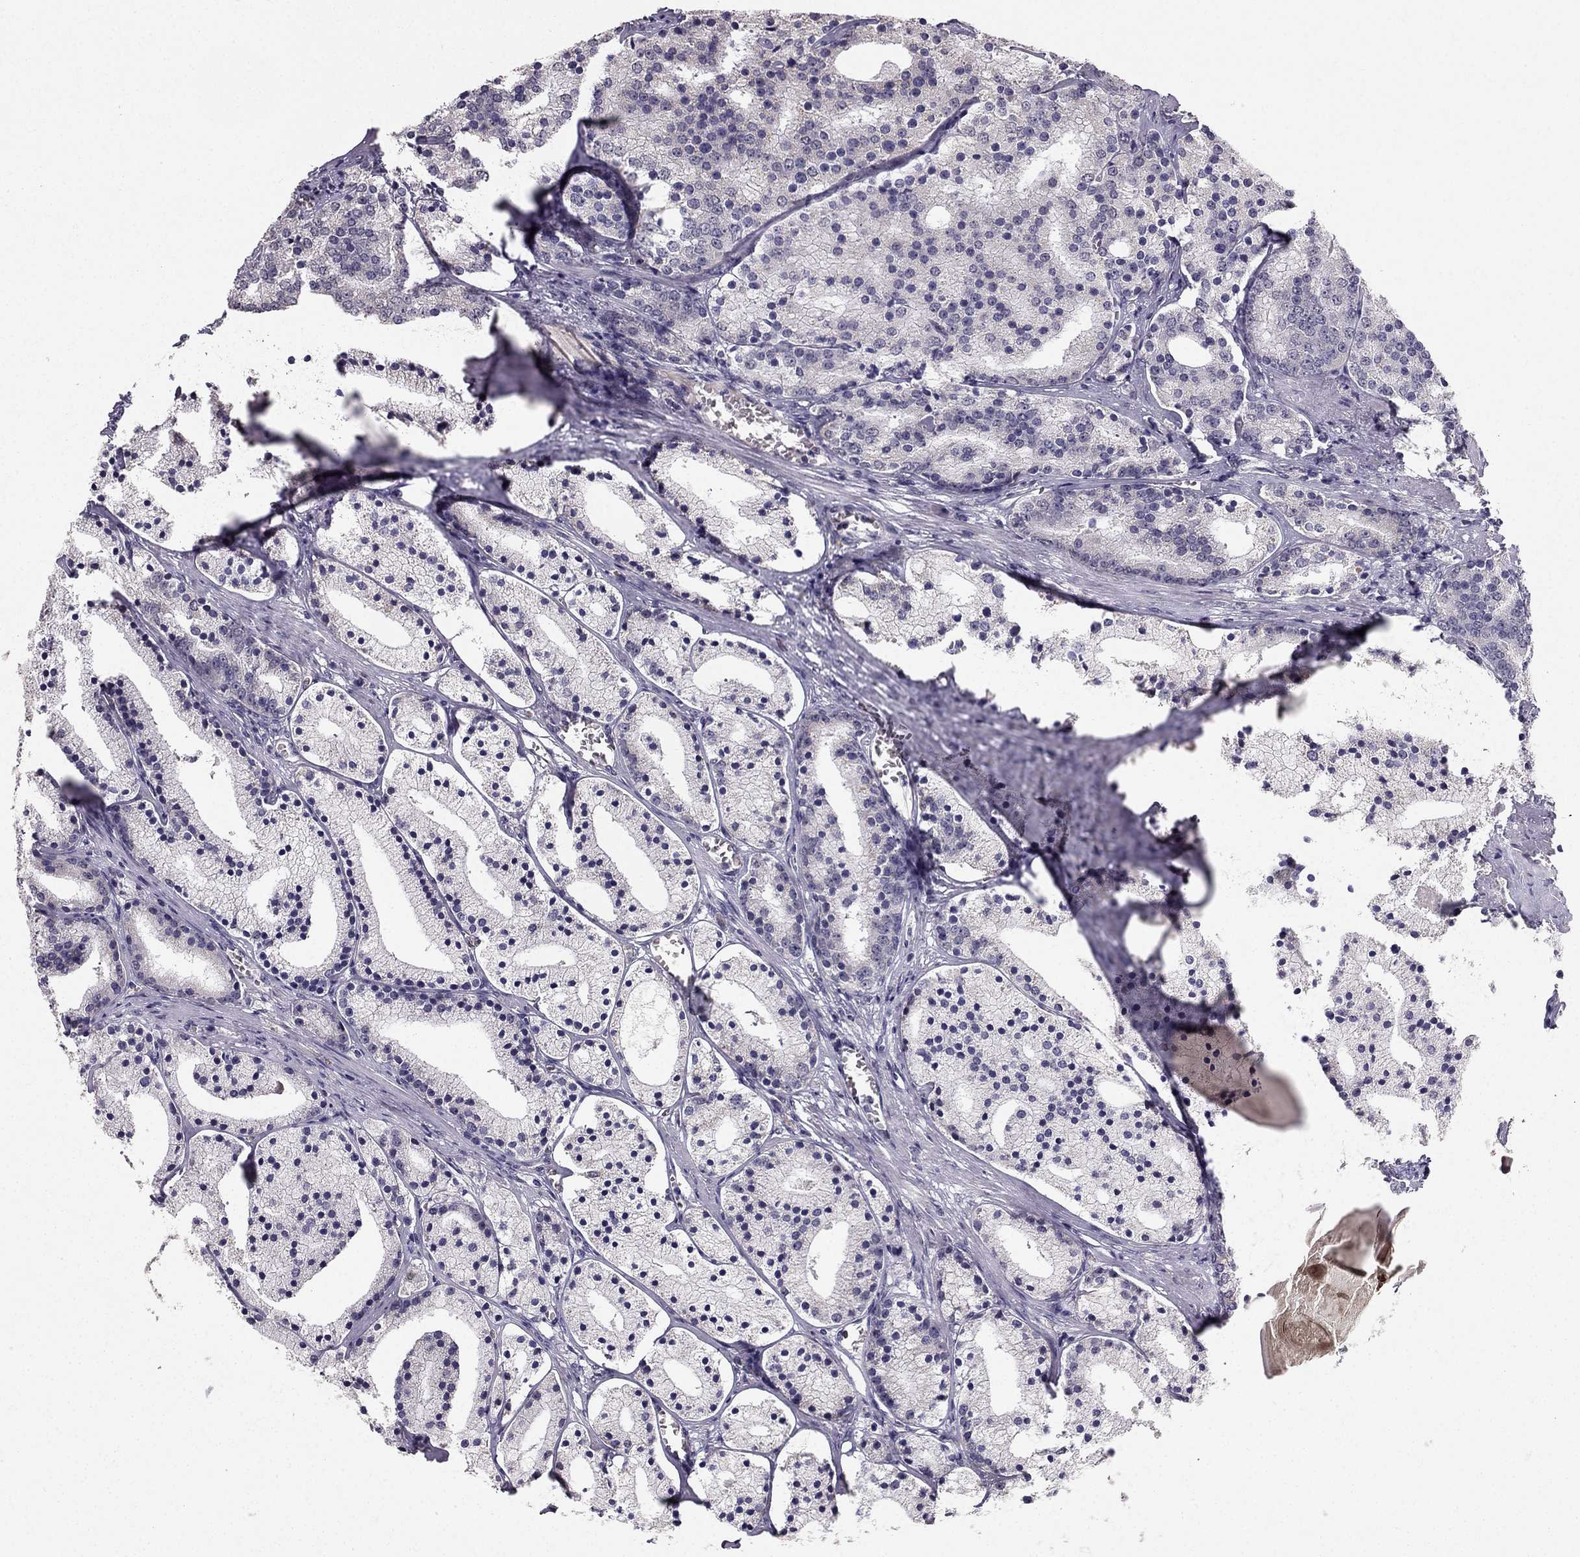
{"staining": {"intensity": "negative", "quantity": "none", "location": "none"}, "tissue": "prostate cancer", "cell_type": "Tumor cells", "image_type": "cancer", "snomed": [{"axis": "morphology", "description": "Adenocarcinoma, NOS"}, {"axis": "topography", "description": "Prostate"}], "caption": "IHC micrograph of neoplastic tissue: human prostate adenocarcinoma stained with DAB (3,3'-diaminobenzidine) displays no significant protein positivity in tumor cells. (DAB (3,3'-diaminobenzidine) IHC, high magnification).", "gene": "TSPYL5", "patient": {"sex": "male", "age": 69}}